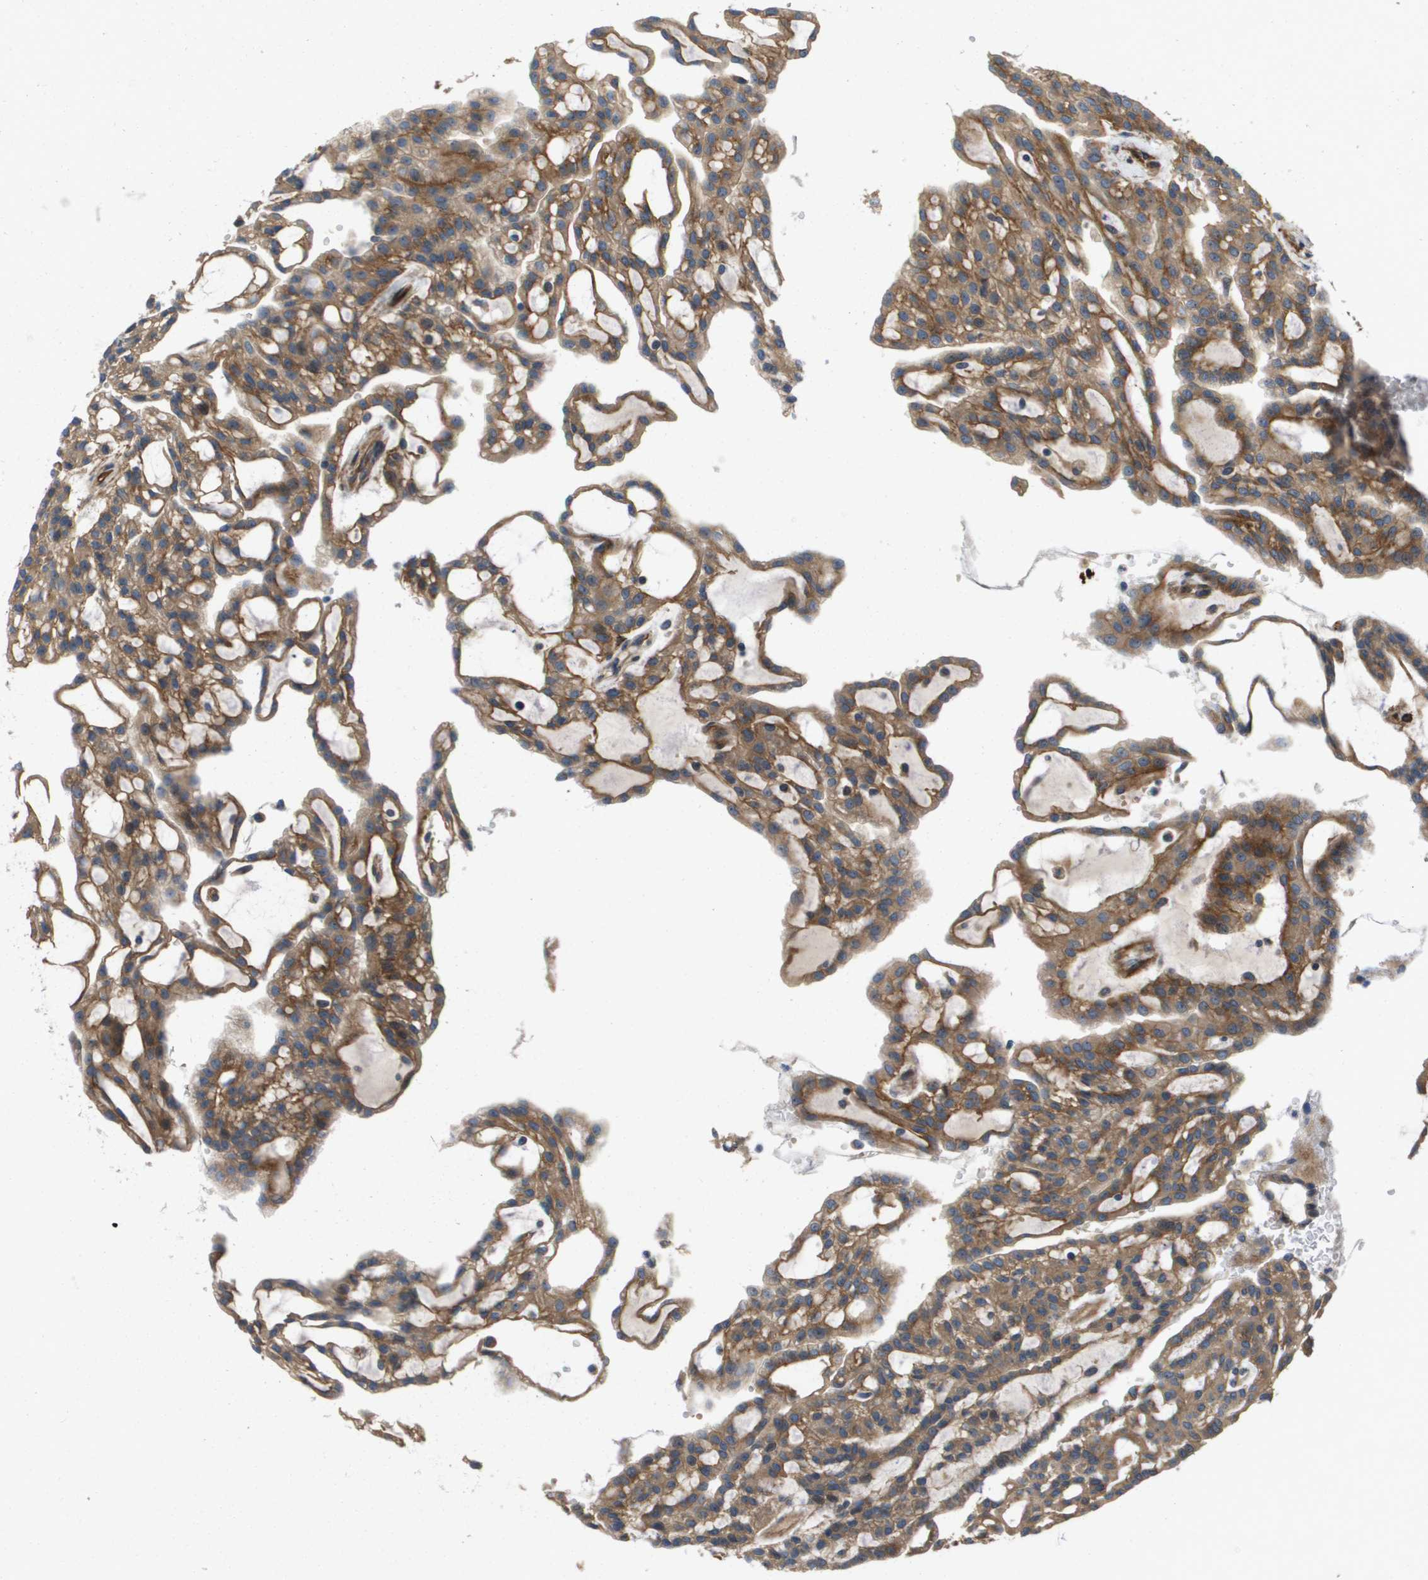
{"staining": {"intensity": "moderate", "quantity": ">75%", "location": "cytoplasmic/membranous"}, "tissue": "renal cancer", "cell_type": "Tumor cells", "image_type": "cancer", "snomed": [{"axis": "morphology", "description": "Adenocarcinoma, NOS"}, {"axis": "topography", "description": "Kidney"}], "caption": "Protein expression analysis of renal cancer (adenocarcinoma) shows moderate cytoplasmic/membranous staining in about >75% of tumor cells.", "gene": "ENTPD2", "patient": {"sex": "male", "age": 63}}